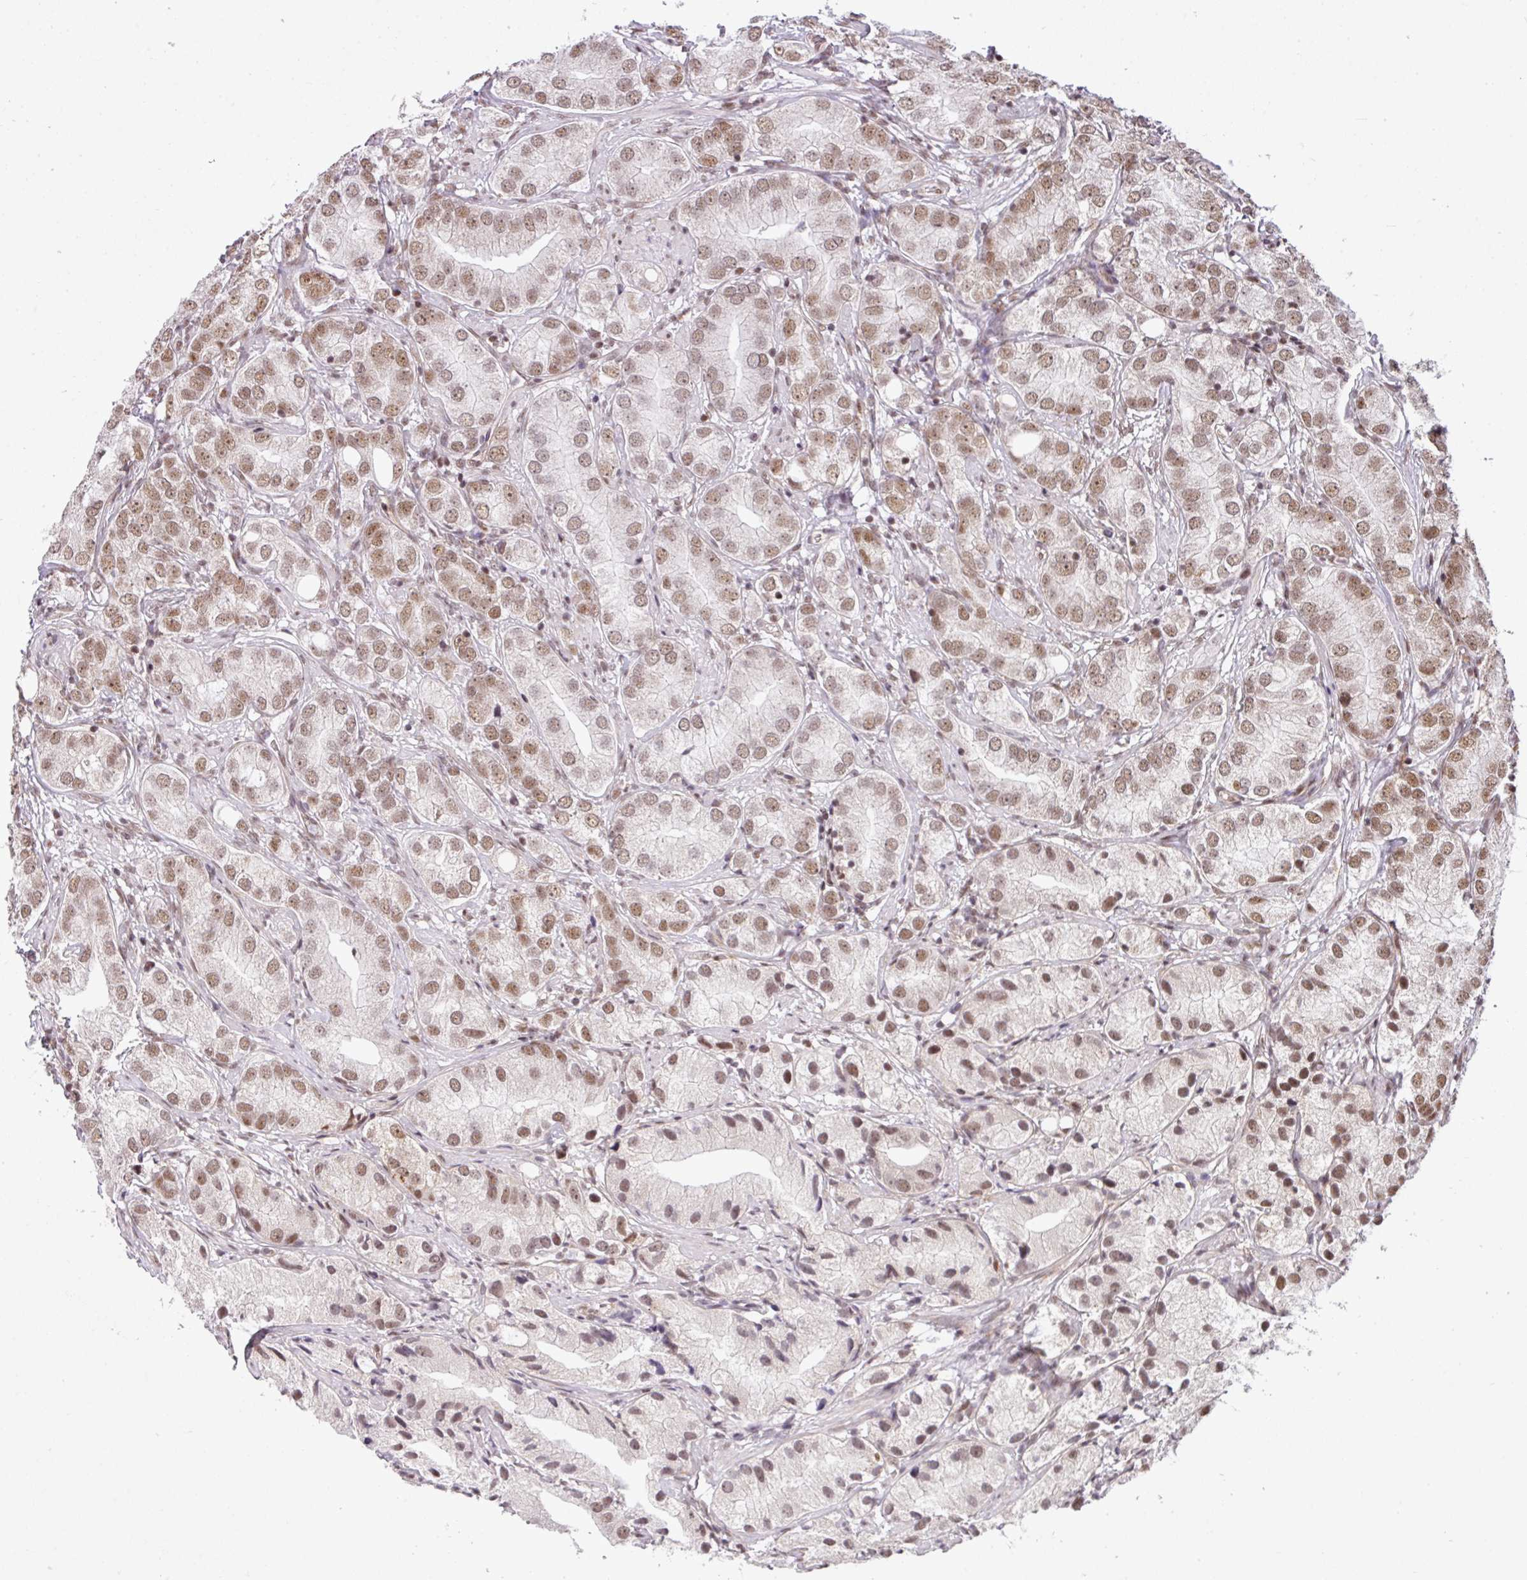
{"staining": {"intensity": "moderate", "quantity": ">75%", "location": "nuclear"}, "tissue": "prostate cancer", "cell_type": "Tumor cells", "image_type": "cancer", "snomed": [{"axis": "morphology", "description": "Adenocarcinoma, High grade"}, {"axis": "topography", "description": "Prostate"}], "caption": "Immunohistochemistry of human high-grade adenocarcinoma (prostate) displays medium levels of moderate nuclear expression in about >75% of tumor cells.", "gene": "PLK1", "patient": {"sex": "male", "age": 82}}